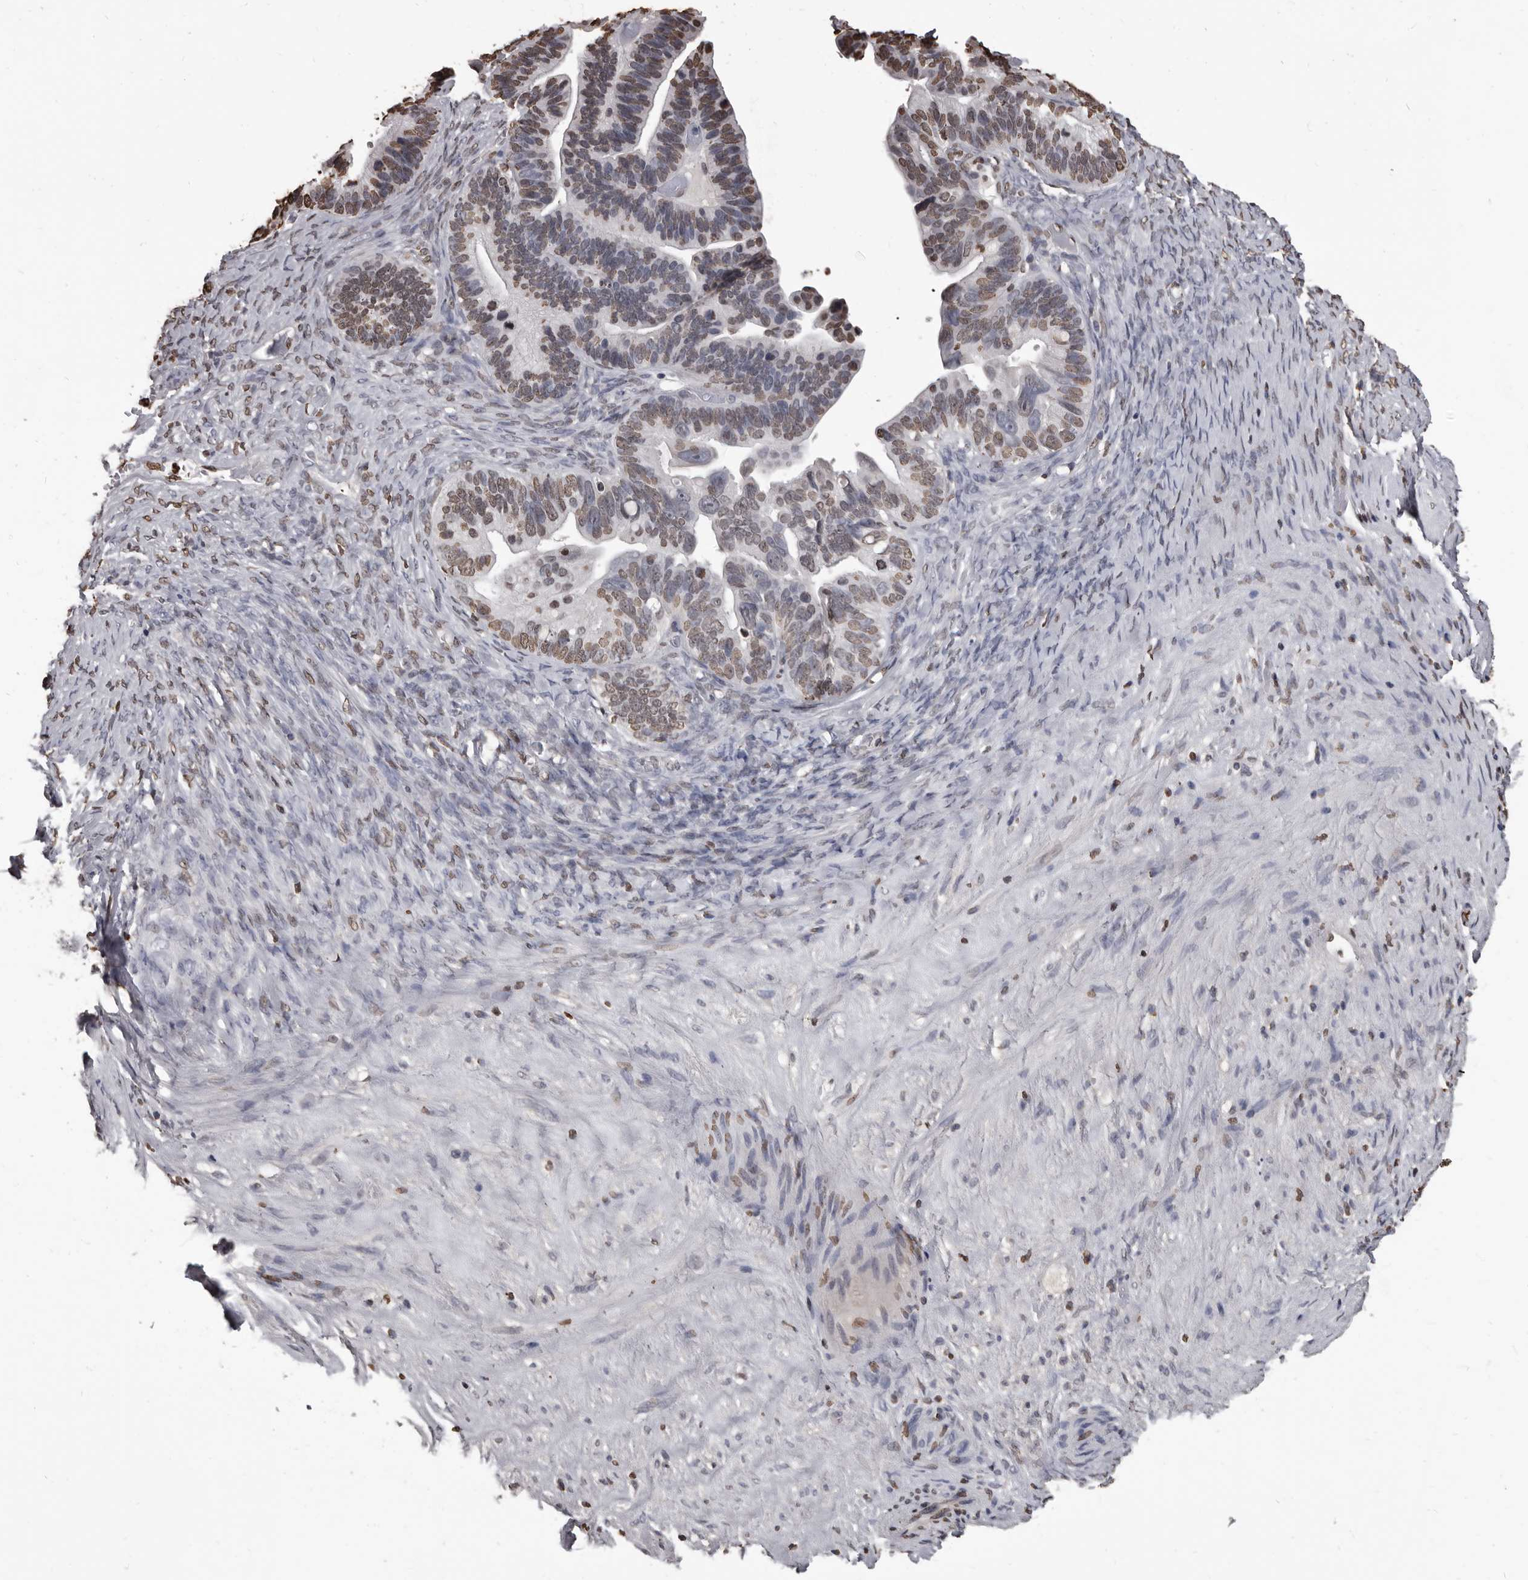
{"staining": {"intensity": "moderate", "quantity": "25%-75%", "location": "nuclear"}, "tissue": "ovarian cancer", "cell_type": "Tumor cells", "image_type": "cancer", "snomed": [{"axis": "morphology", "description": "Cystadenocarcinoma, serous, NOS"}, {"axis": "topography", "description": "Ovary"}], "caption": "Immunohistochemical staining of ovarian serous cystadenocarcinoma demonstrates medium levels of moderate nuclear positivity in about 25%-75% of tumor cells.", "gene": "AHR", "patient": {"sex": "female", "age": 56}}